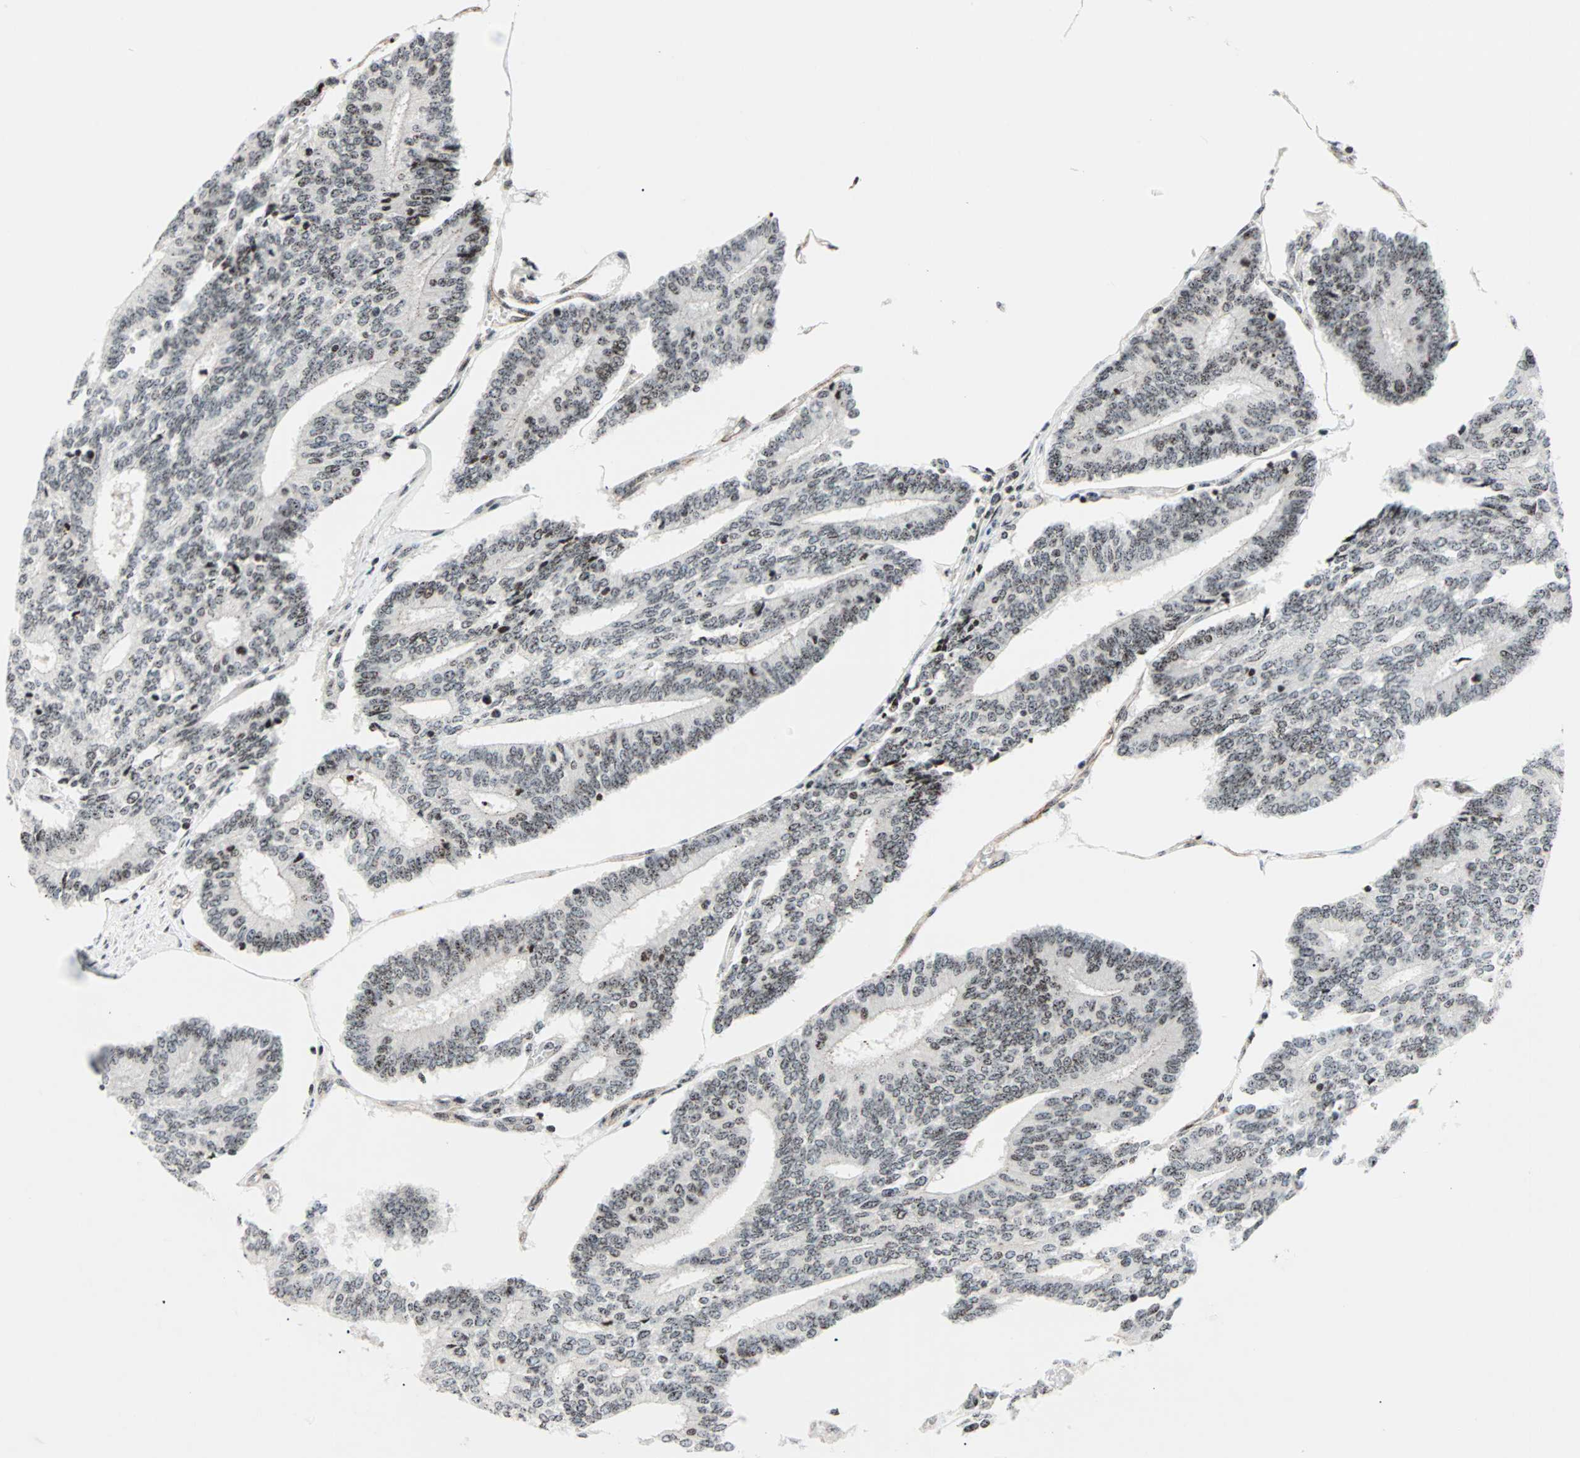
{"staining": {"intensity": "weak", "quantity": ">75%", "location": "nuclear"}, "tissue": "prostate cancer", "cell_type": "Tumor cells", "image_type": "cancer", "snomed": [{"axis": "morphology", "description": "Adenocarcinoma, High grade"}, {"axis": "topography", "description": "Prostate"}], "caption": "An image of prostate adenocarcinoma (high-grade) stained for a protein reveals weak nuclear brown staining in tumor cells.", "gene": "CENPA", "patient": {"sex": "male", "age": 55}}